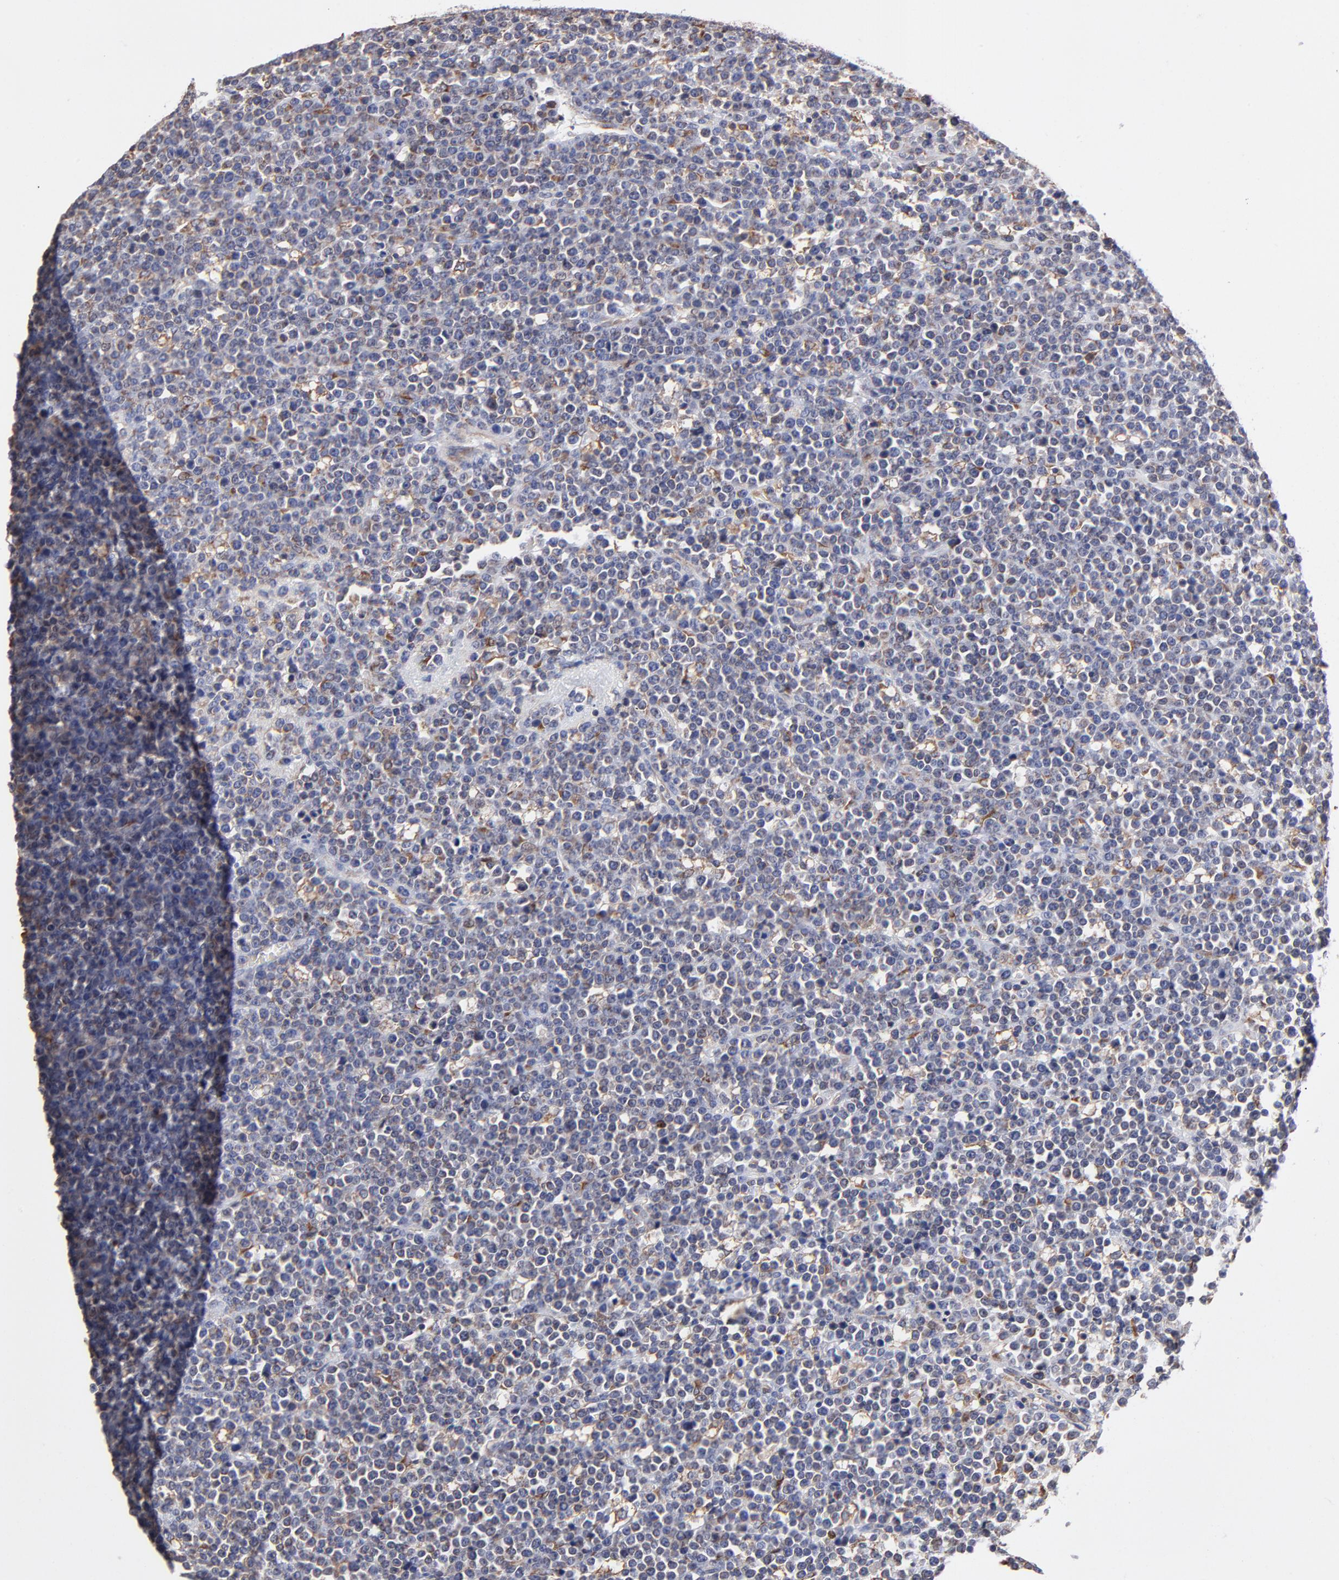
{"staining": {"intensity": "negative", "quantity": "none", "location": "none"}, "tissue": "lymphoma", "cell_type": "Tumor cells", "image_type": "cancer", "snomed": [{"axis": "morphology", "description": "Malignant lymphoma, non-Hodgkin's type, High grade"}, {"axis": "topography", "description": "Ovary"}], "caption": "DAB immunohistochemical staining of human lymphoma exhibits no significant expression in tumor cells. (Stains: DAB (3,3'-diaminobenzidine) immunohistochemistry (IHC) with hematoxylin counter stain, Microscopy: brightfield microscopy at high magnification).", "gene": "LMAN1", "patient": {"sex": "female", "age": 56}}